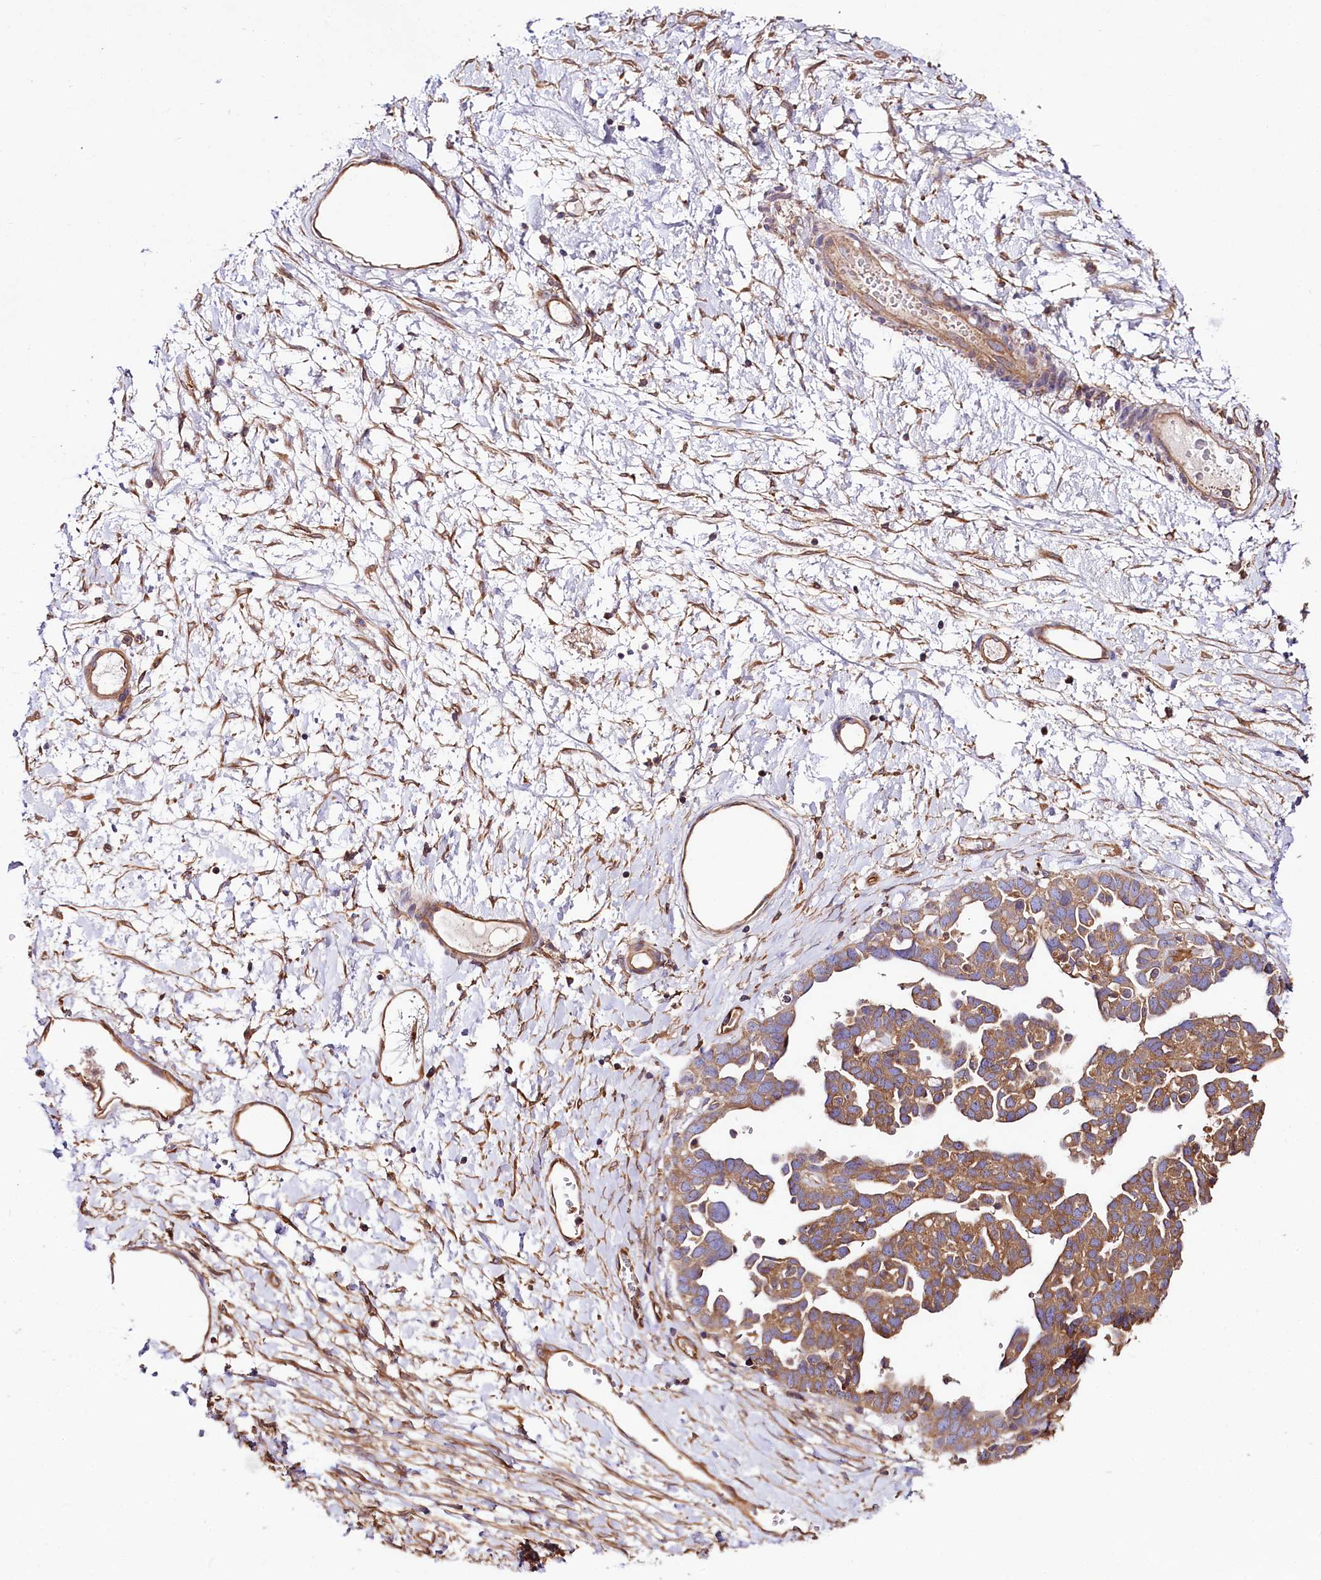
{"staining": {"intensity": "moderate", "quantity": ">75%", "location": "cytoplasmic/membranous"}, "tissue": "ovarian cancer", "cell_type": "Tumor cells", "image_type": "cancer", "snomed": [{"axis": "morphology", "description": "Cystadenocarcinoma, serous, NOS"}, {"axis": "topography", "description": "Ovary"}], "caption": "Ovarian serous cystadenocarcinoma stained with DAB (3,3'-diaminobenzidine) immunohistochemistry (IHC) demonstrates medium levels of moderate cytoplasmic/membranous expression in about >75% of tumor cells.", "gene": "CEP295", "patient": {"sex": "female", "age": 54}}